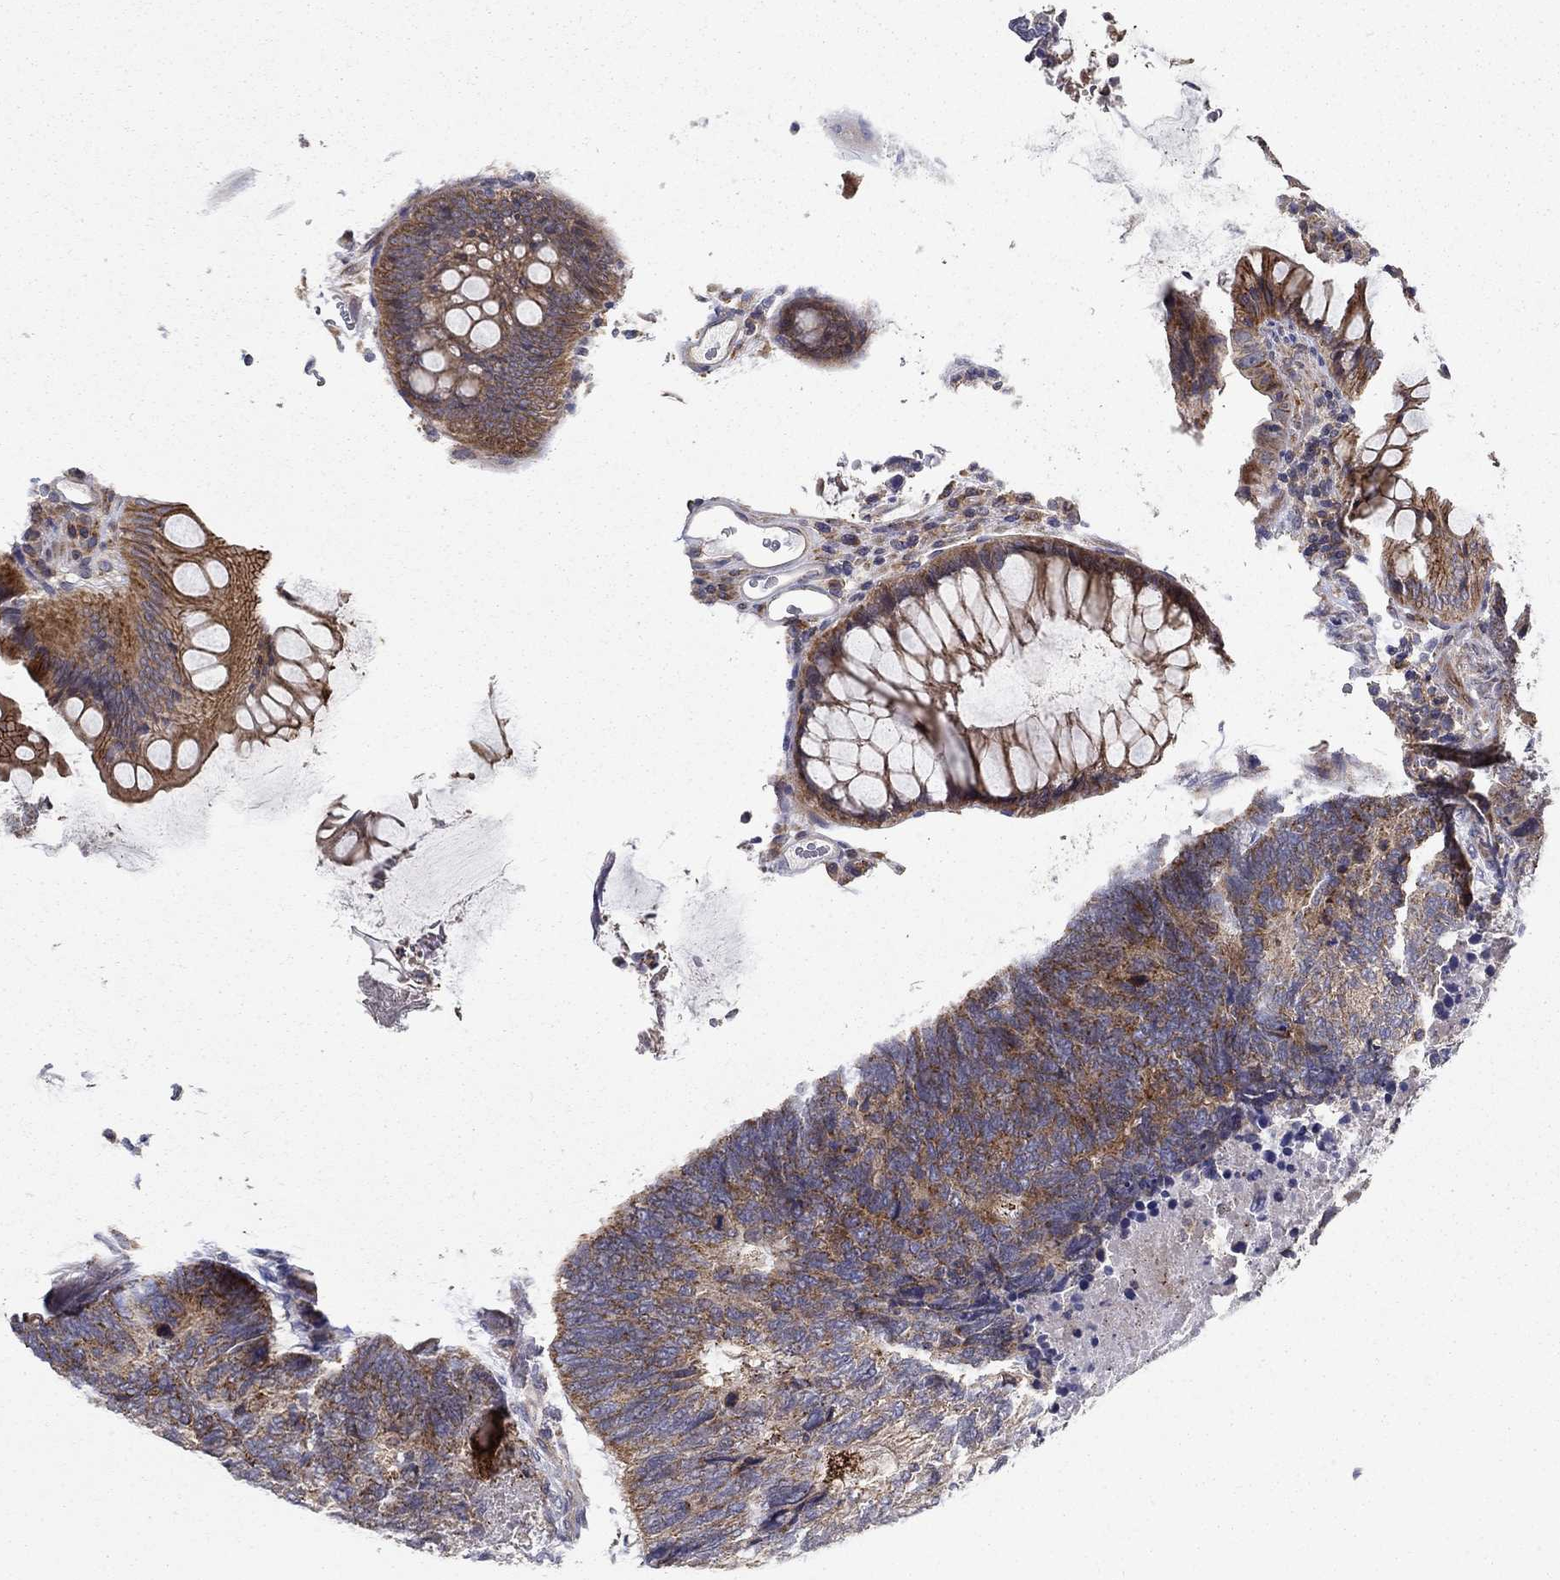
{"staining": {"intensity": "moderate", "quantity": "<25%", "location": "cytoplasmic/membranous"}, "tissue": "colorectal cancer", "cell_type": "Tumor cells", "image_type": "cancer", "snomed": [{"axis": "morphology", "description": "Adenocarcinoma, NOS"}, {"axis": "topography", "description": "Colon"}], "caption": "Adenocarcinoma (colorectal) stained with a protein marker displays moderate staining in tumor cells.", "gene": "ALDH4A1", "patient": {"sex": "female", "age": 67}}